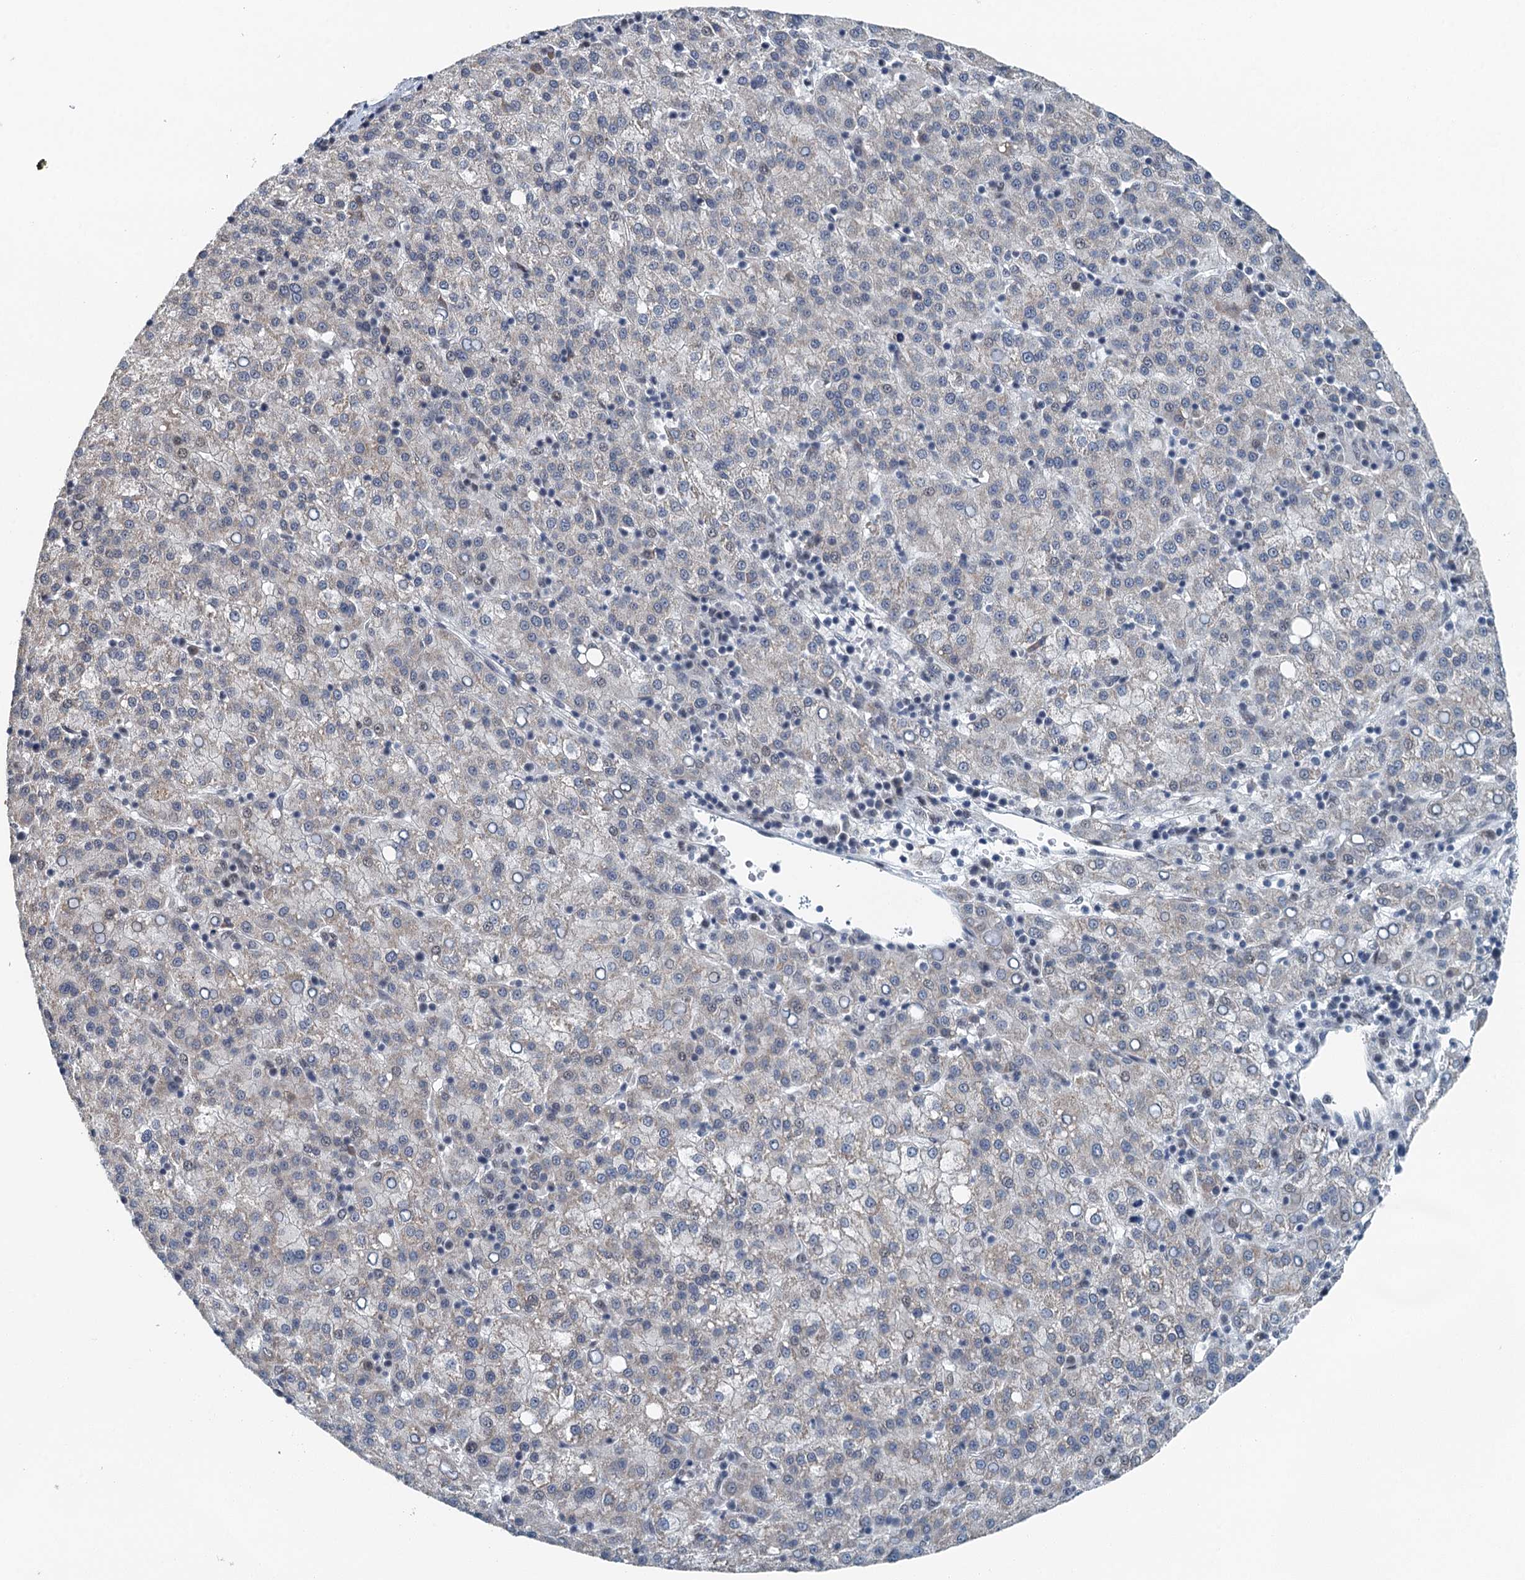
{"staining": {"intensity": "weak", "quantity": "25%-75%", "location": "cytoplasmic/membranous"}, "tissue": "liver cancer", "cell_type": "Tumor cells", "image_type": "cancer", "snomed": [{"axis": "morphology", "description": "Carcinoma, Hepatocellular, NOS"}, {"axis": "topography", "description": "Liver"}], "caption": "Immunohistochemical staining of liver cancer demonstrates low levels of weak cytoplasmic/membranous staining in about 25%-75% of tumor cells.", "gene": "MTA3", "patient": {"sex": "female", "age": 58}}